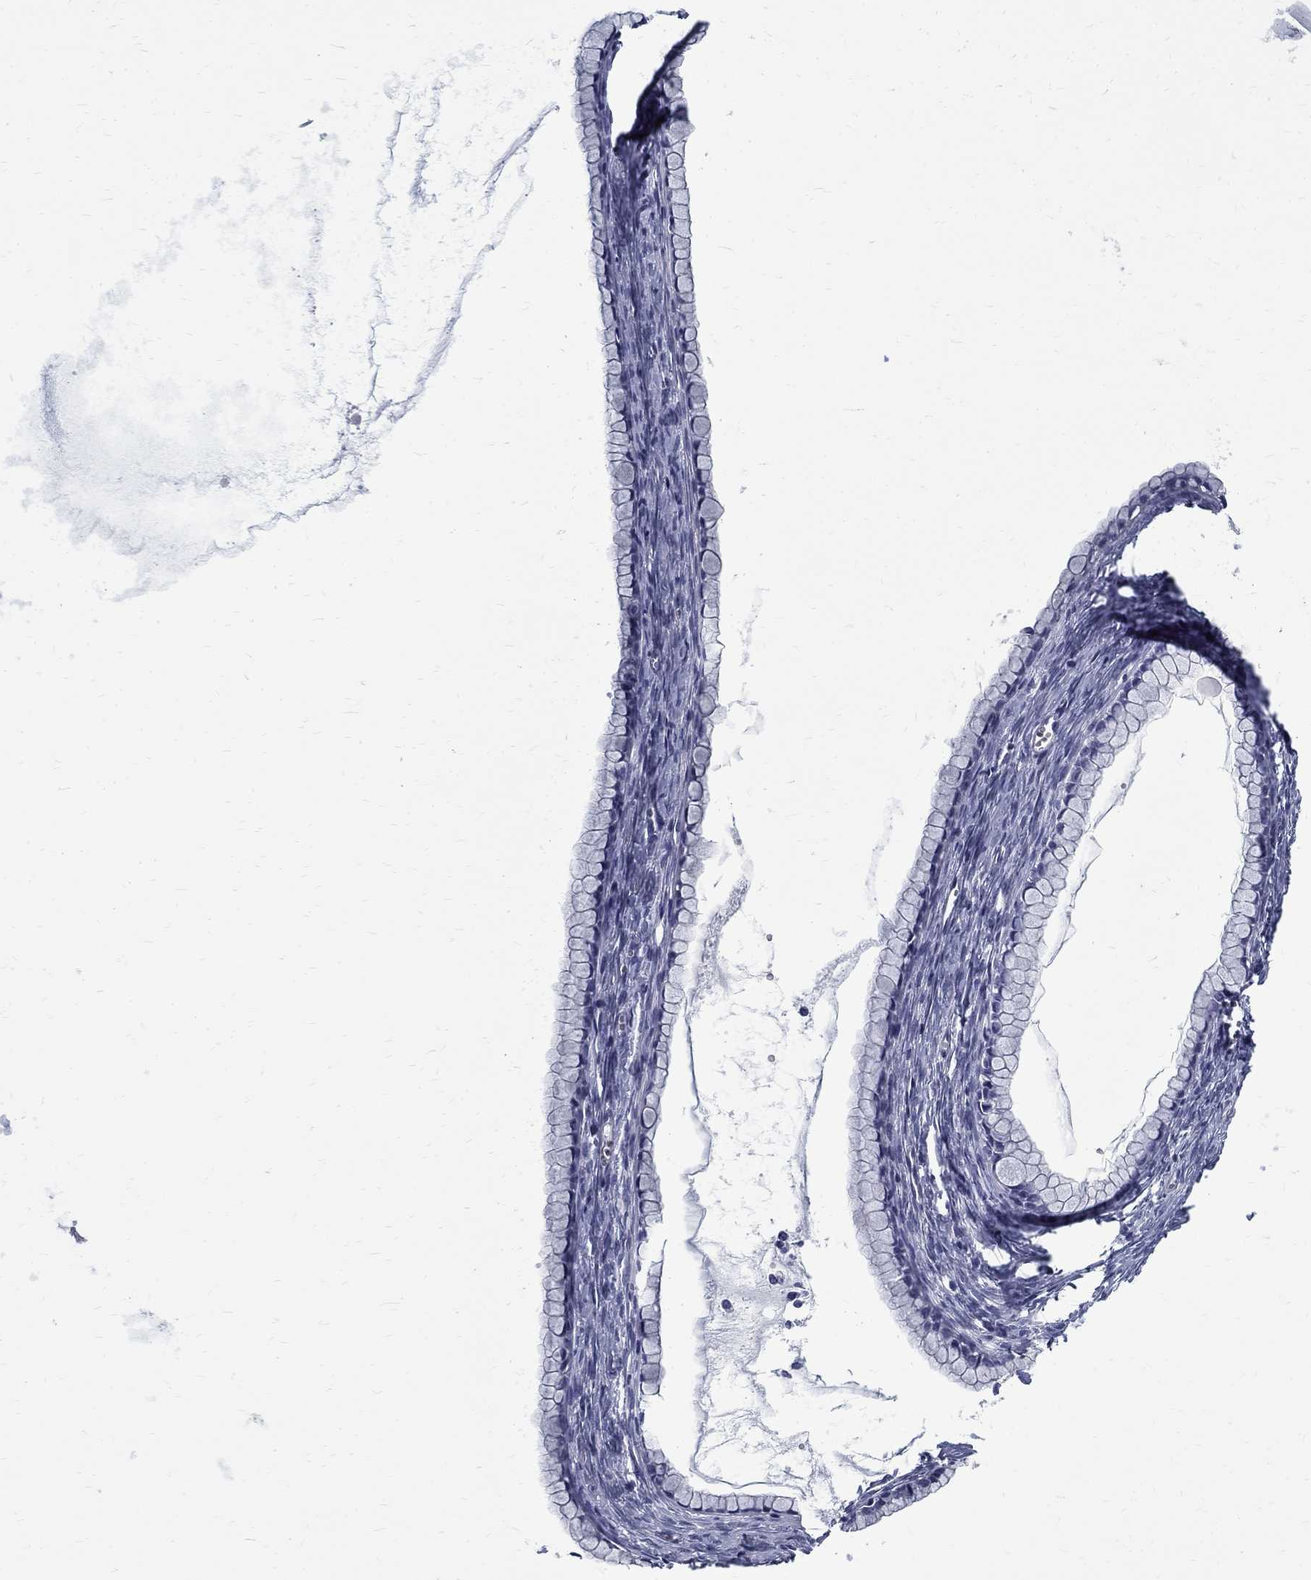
{"staining": {"intensity": "negative", "quantity": "none", "location": "none"}, "tissue": "ovarian cancer", "cell_type": "Tumor cells", "image_type": "cancer", "snomed": [{"axis": "morphology", "description": "Cystadenocarcinoma, mucinous, NOS"}, {"axis": "topography", "description": "Ovary"}], "caption": "Immunohistochemical staining of ovarian cancer (mucinous cystadenocarcinoma) demonstrates no significant staining in tumor cells.", "gene": "TGM4", "patient": {"sex": "female", "age": 41}}